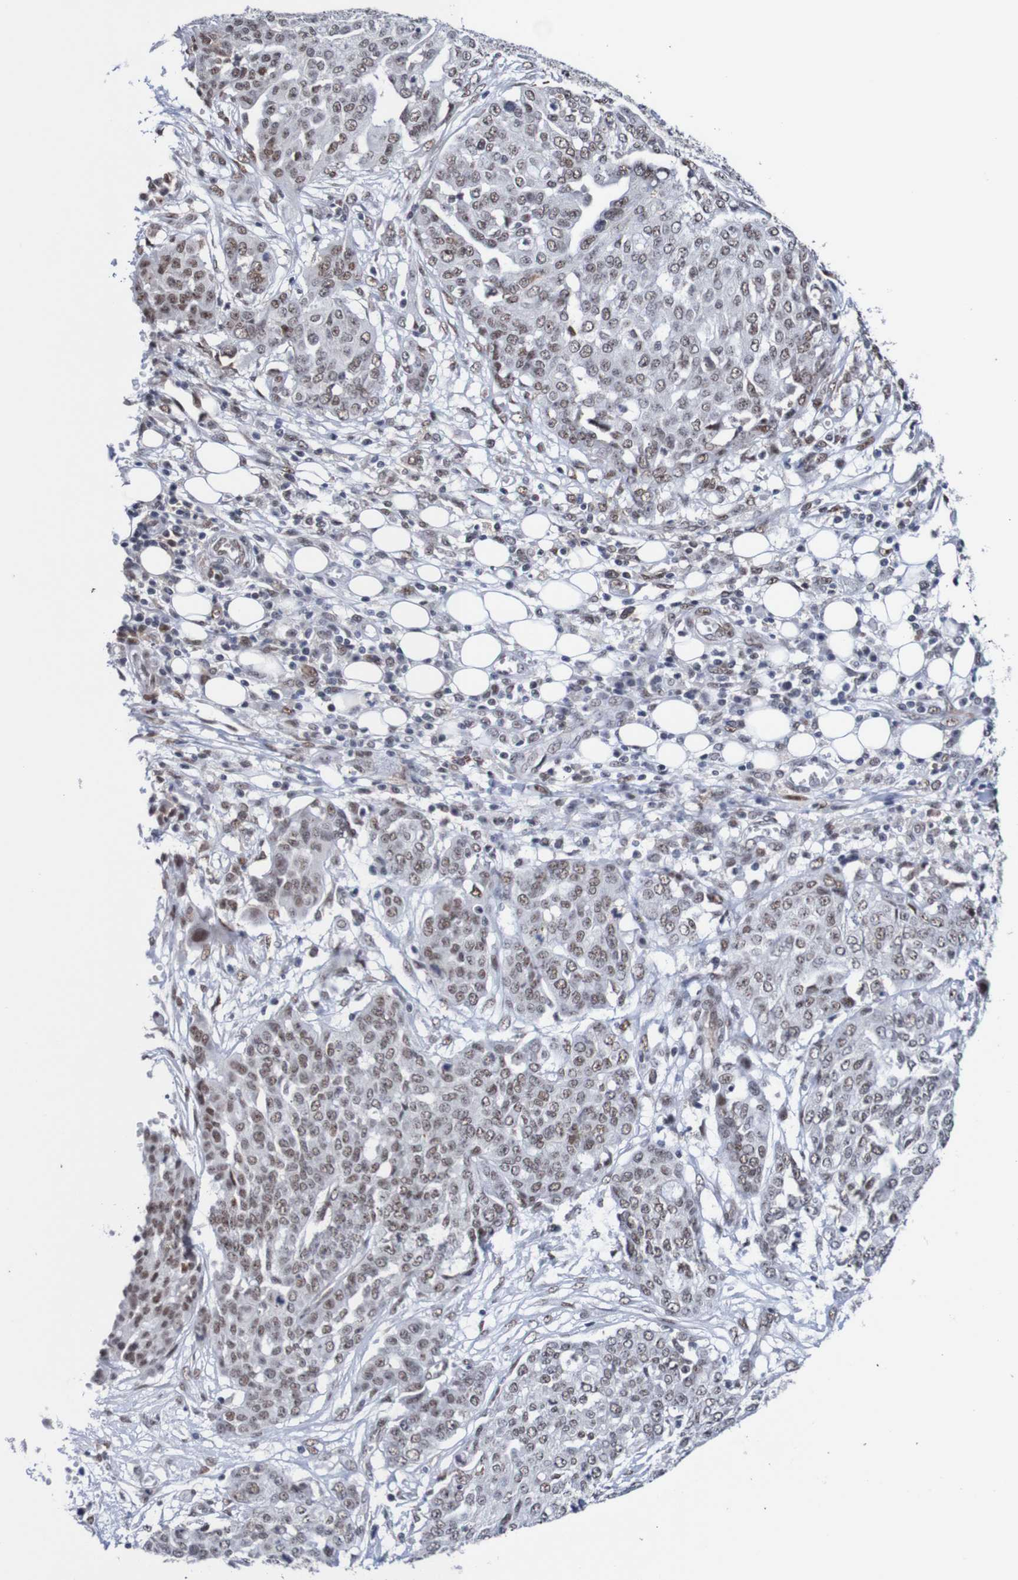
{"staining": {"intensity": "moderate", "quantity": ">75%", "location": "nuclear"}, "tissue": "ovarian cancer", "cell_type": "Tumor cells", "image_type": "cancer", "snomed": [{"axis": "morphology", "description": "Cystadenocarcinoma, serous, NOS"}, {"axis": "topography", "description": "Soft tissue"}, {"axis": "topography", "description": "Ovary"}], "caption": "Protein staining by IHC shows moderate nuclear expression in approximately >75% of tumor cells in ovarian serous cystadenocarcinoma. Nuclei are stained in blue.", "gene": "CDC5L", "patient": {"sex": "female", "age": 57}}